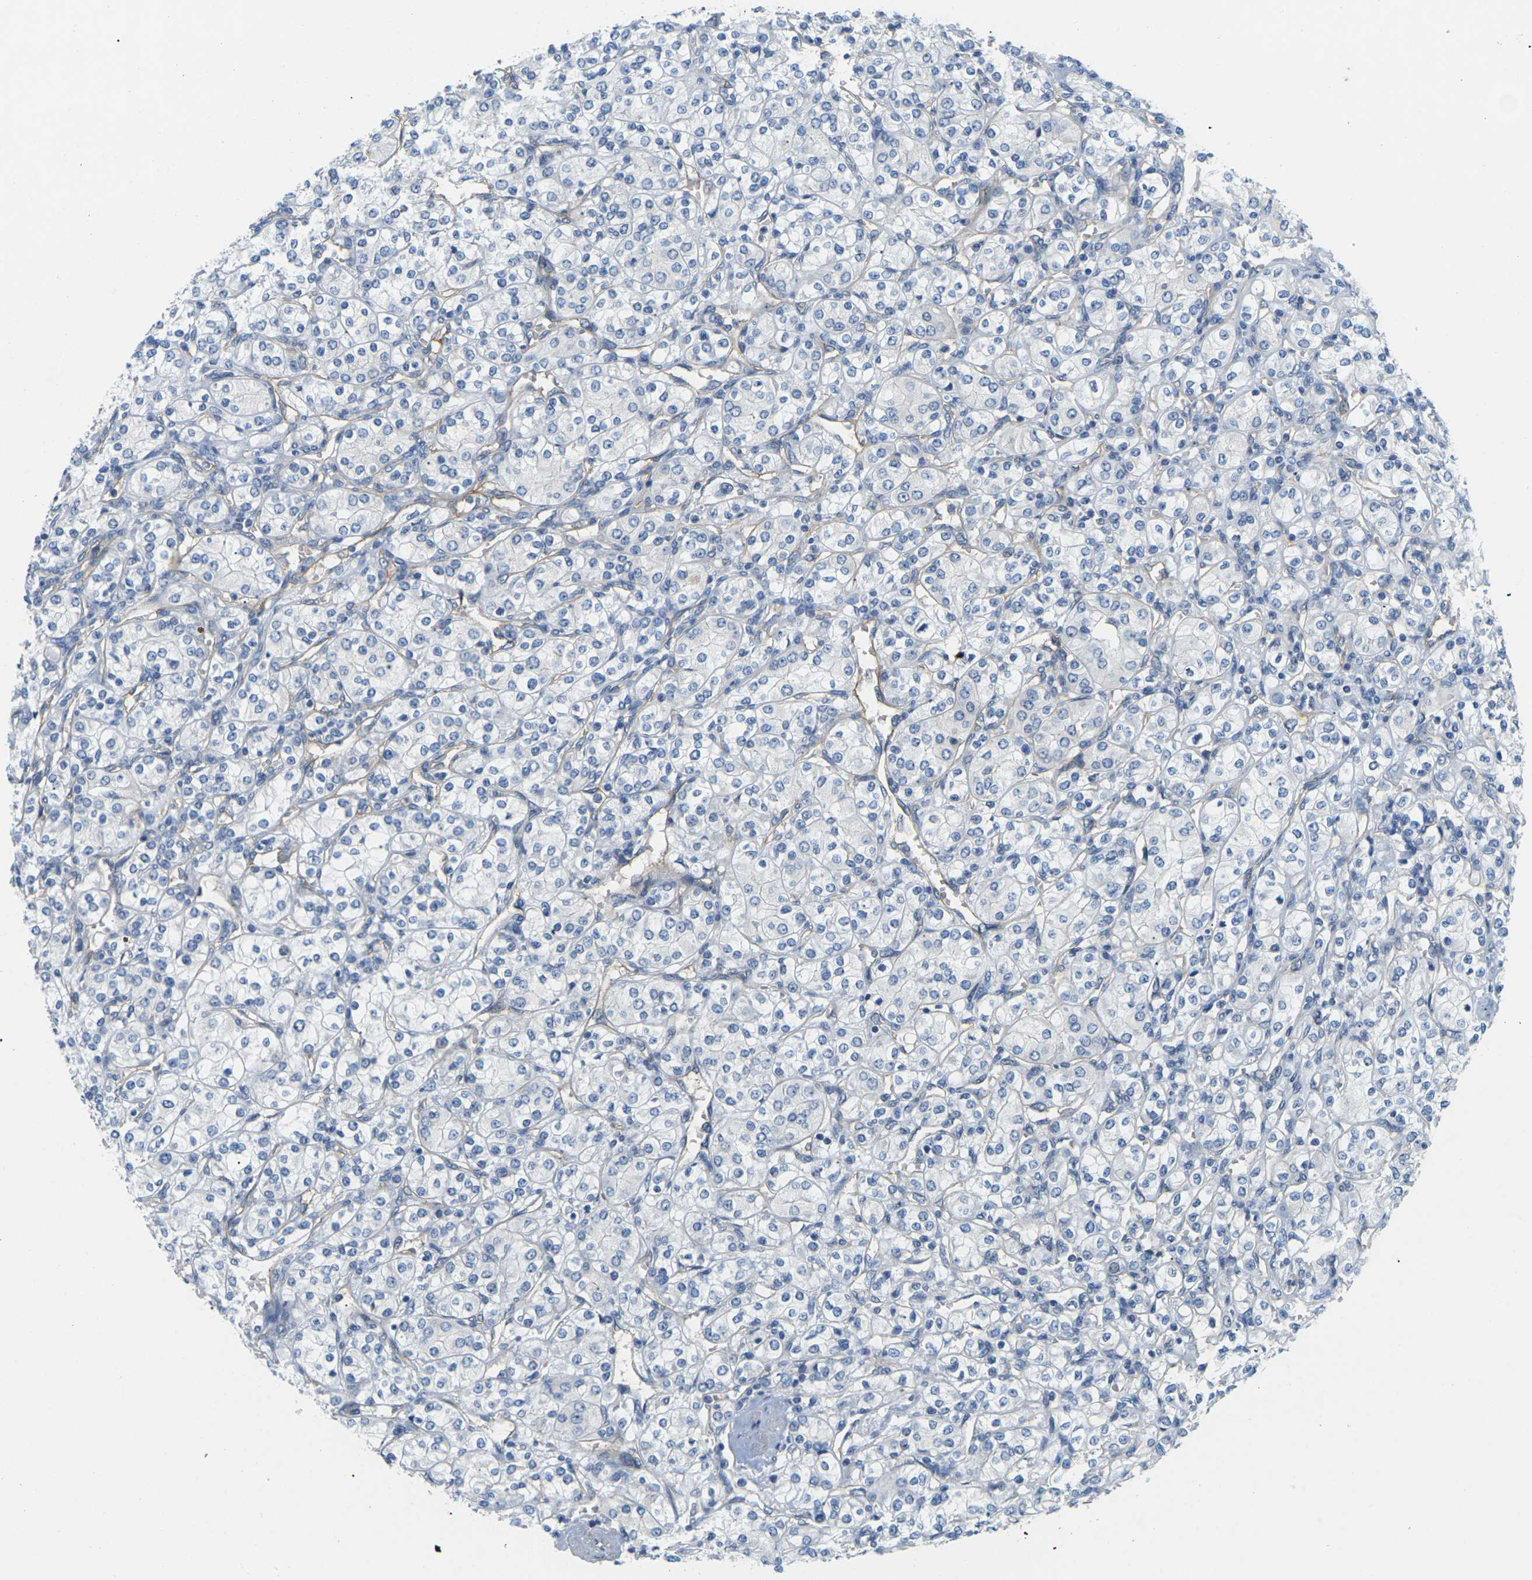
{"staining": {"intensity": "negative", "quantity": "none", "location": "none"}, "tissue": "renal cancer", "cell_type": "Tumor cells", "image_type": "cancer", "snomed": [{"axis": "morphology", "description": "Adenocarcinoma, NOS"}, {"axis": "topography", "description": "Kidney"}], "caption": "Immunohistochemistry (IHC) photomicrograph of human renal adenocarcinoma stained for a protein (brown), which displays no expression in tumor cells. The staining is performed using DAB (3,3'-diaminobenzidine) brown chromogen with nuclei counter-stained in using hematoxylin.", "gene": "ITGA5", "patient": {"sex": "male", "age": 77}}